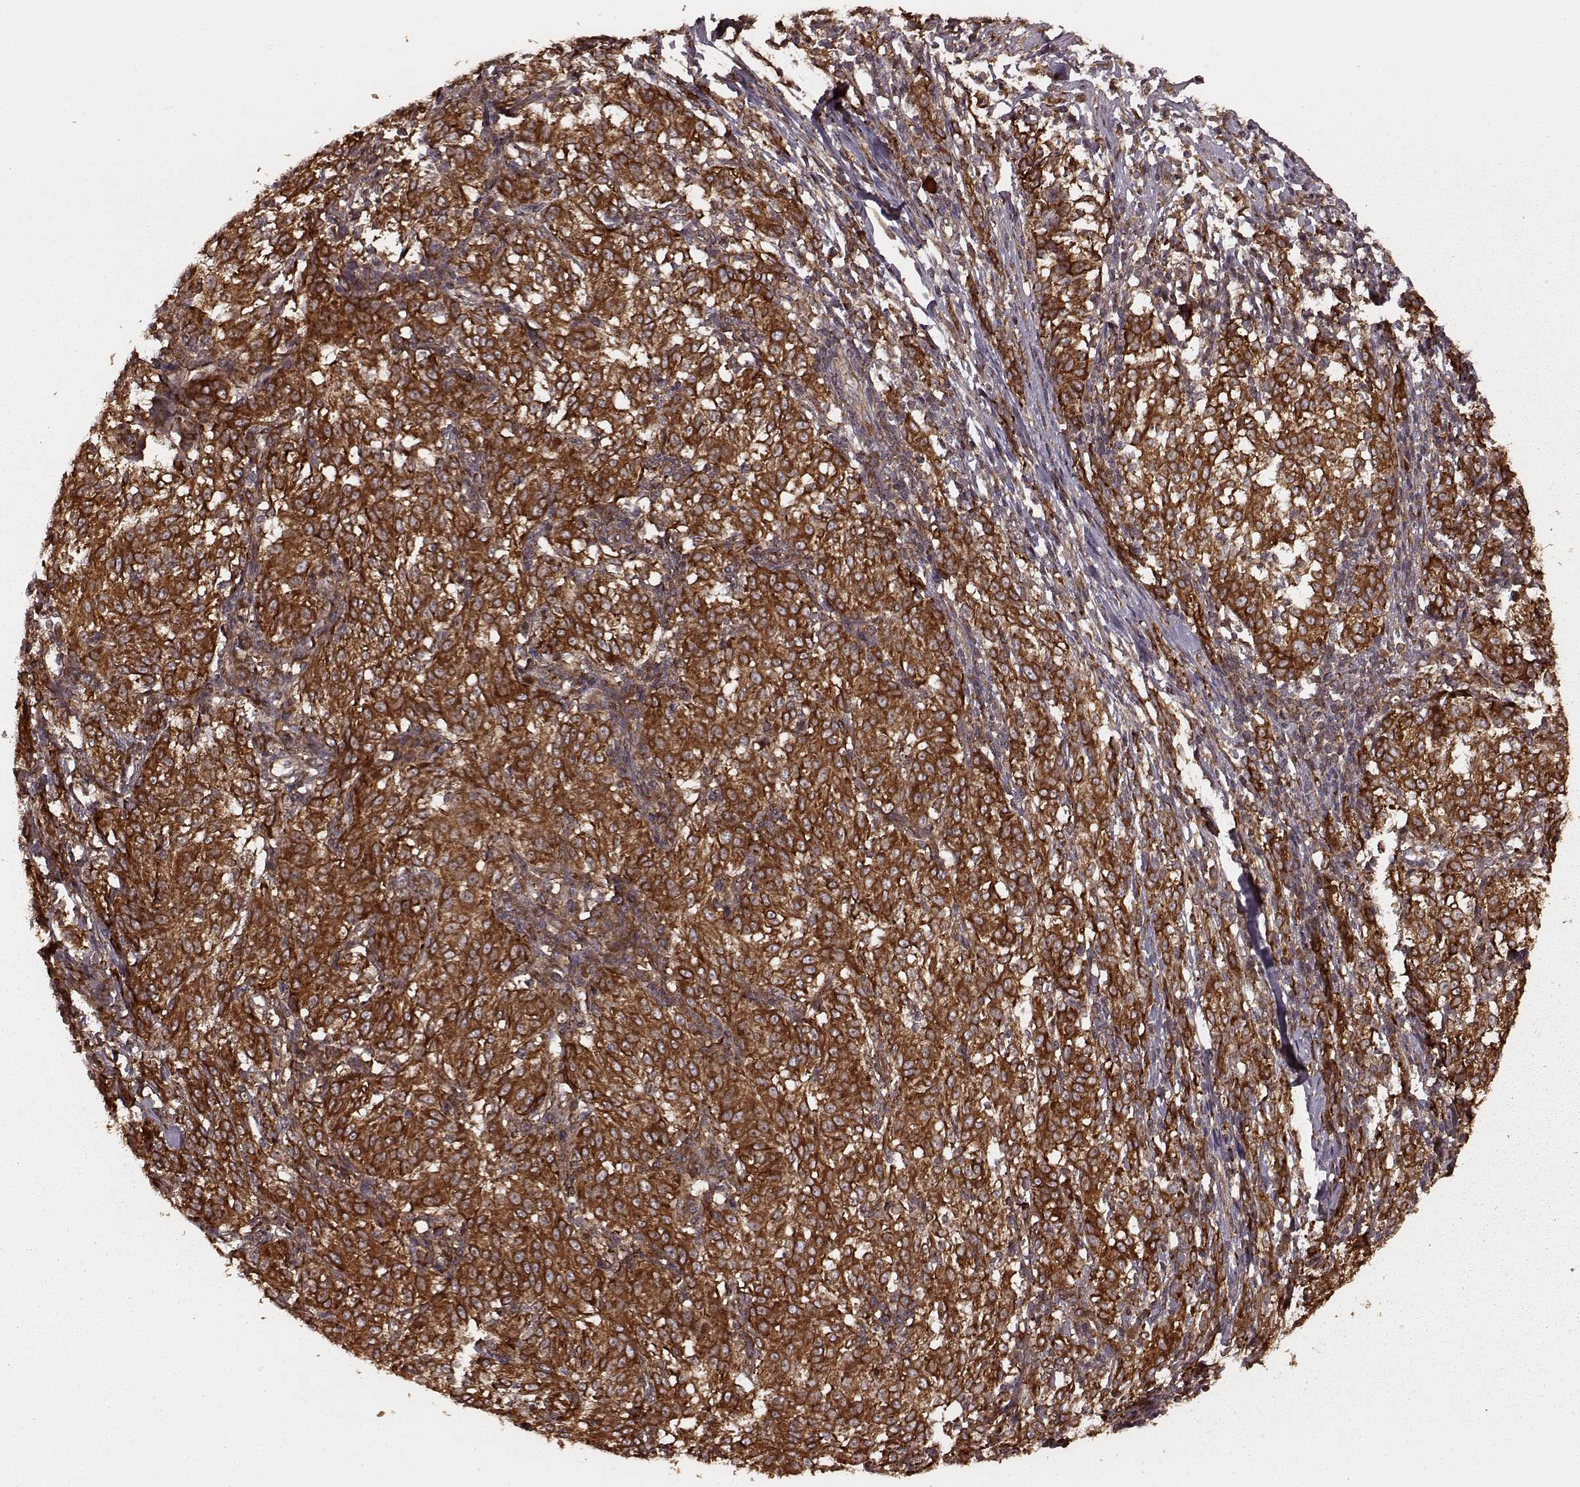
{"staining": {"intensity": "strong", "quantity": ">75%", "location": "cytoplasmic/membranous"}, "tissue": "melanoma", "cell_type": "Tumor cells", "image_type": "cancer", "snomed": [{"axis": "morphology", "description": "Malignant melanoma, NOS"}, {"axis": "topography", "description": "Skin"}], "caption": "Tumor cells exhibit high levels of strong cytoplasmic/membranous staining in about >75% of cells in melanoma.", "gene": "AGPAT1", "patient": {"sex": "female", "age": 72}}